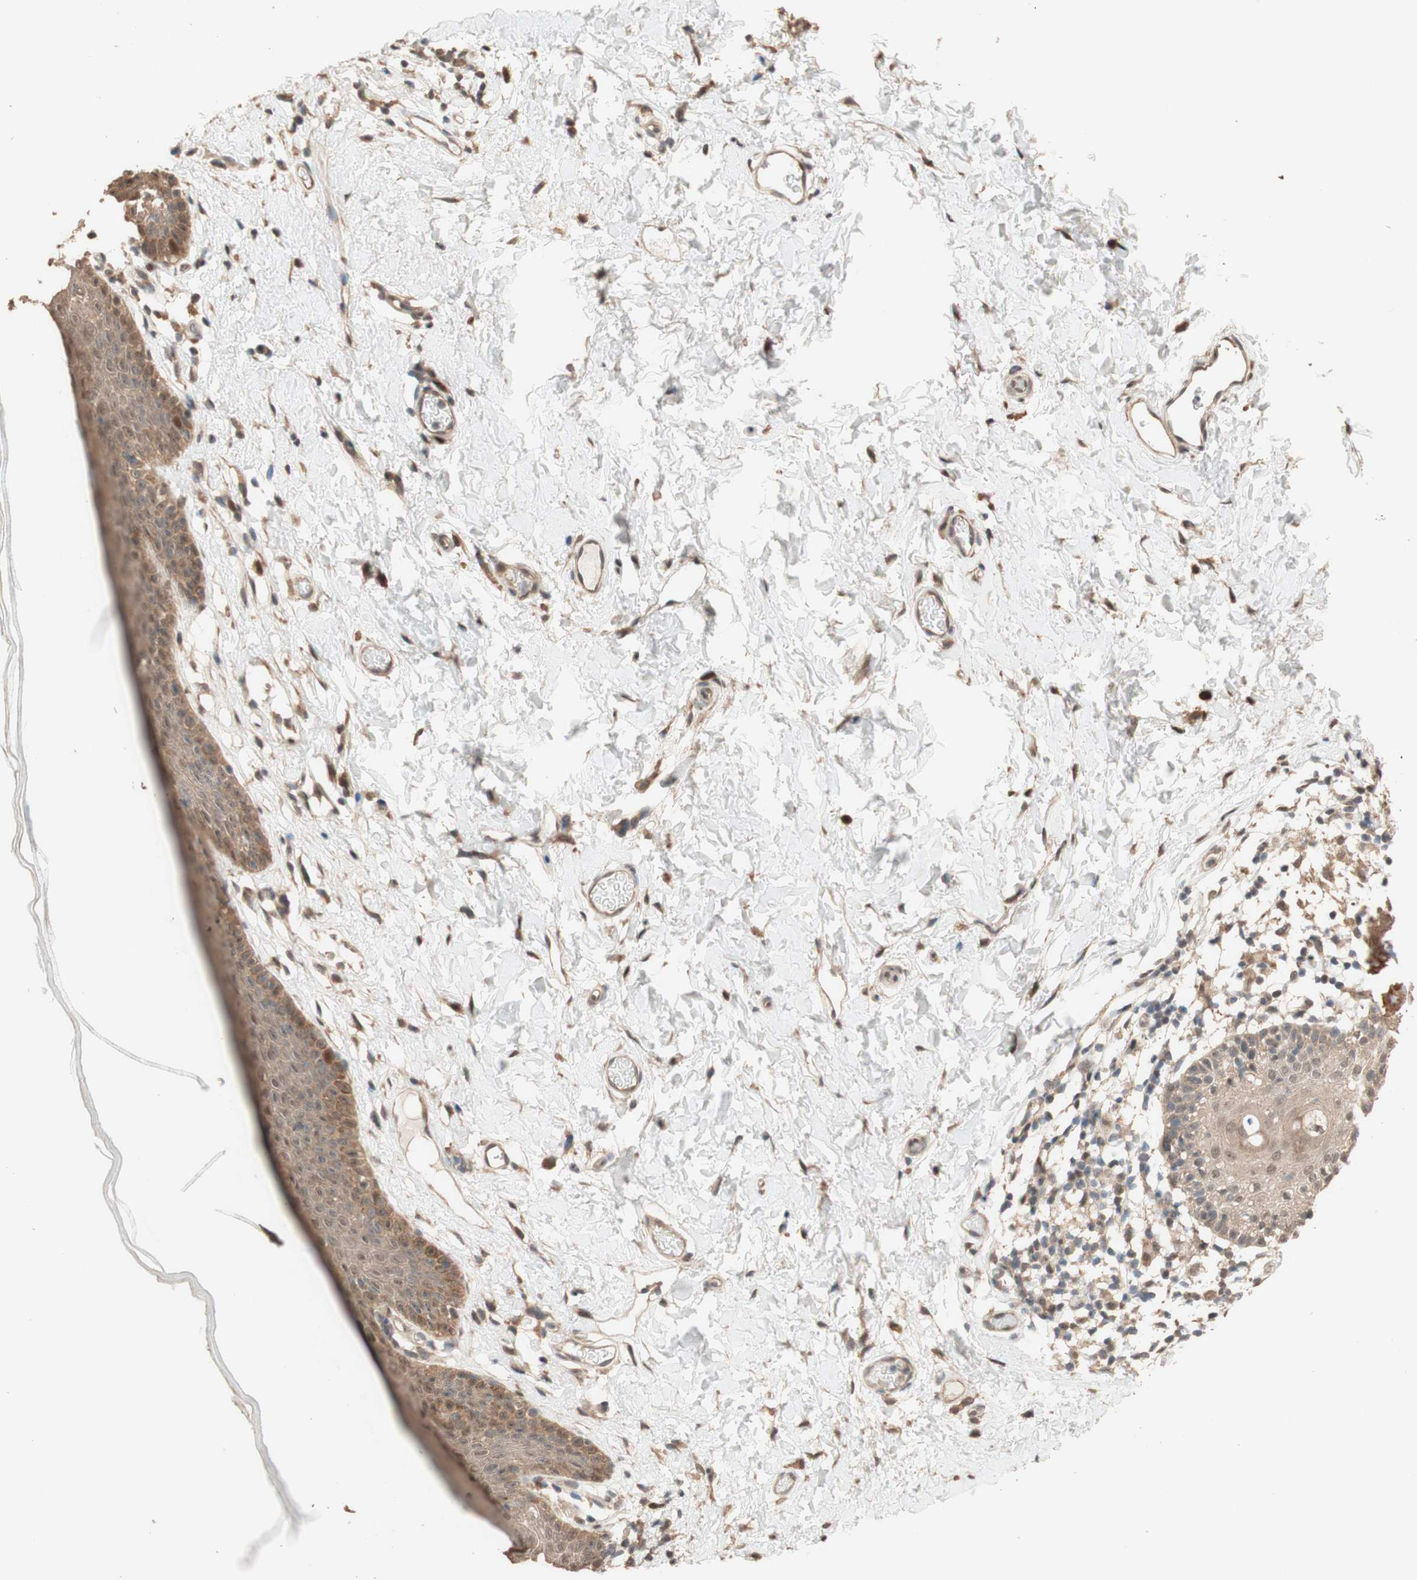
{"staining": {"intensity": "moderate", "quantity": "<25%", "location": "cytoplasmic/membranous"}, "tissue": "skin", "cell_type": "Epidermal cells", "image_type": "normal", "snomed": [{"axis": "morphology", "description": "Normal tissue, NOS"}, {"axis": "topography", "description": "Adipose tissue"}, {"axis": "topography", "description": "Vascular tissue"}, {"axis": "topography", "description": "Anal"}, {"axis": "topography", "description": "Peripheral nerve tissue"}], "caption": "The immunohistochemical stain highlights moderate cytoplasmic/membranous positivity in epidermal cells of benign skin.", "gene": "CCNC", "patient": {"sex": "female", "age": 54}}